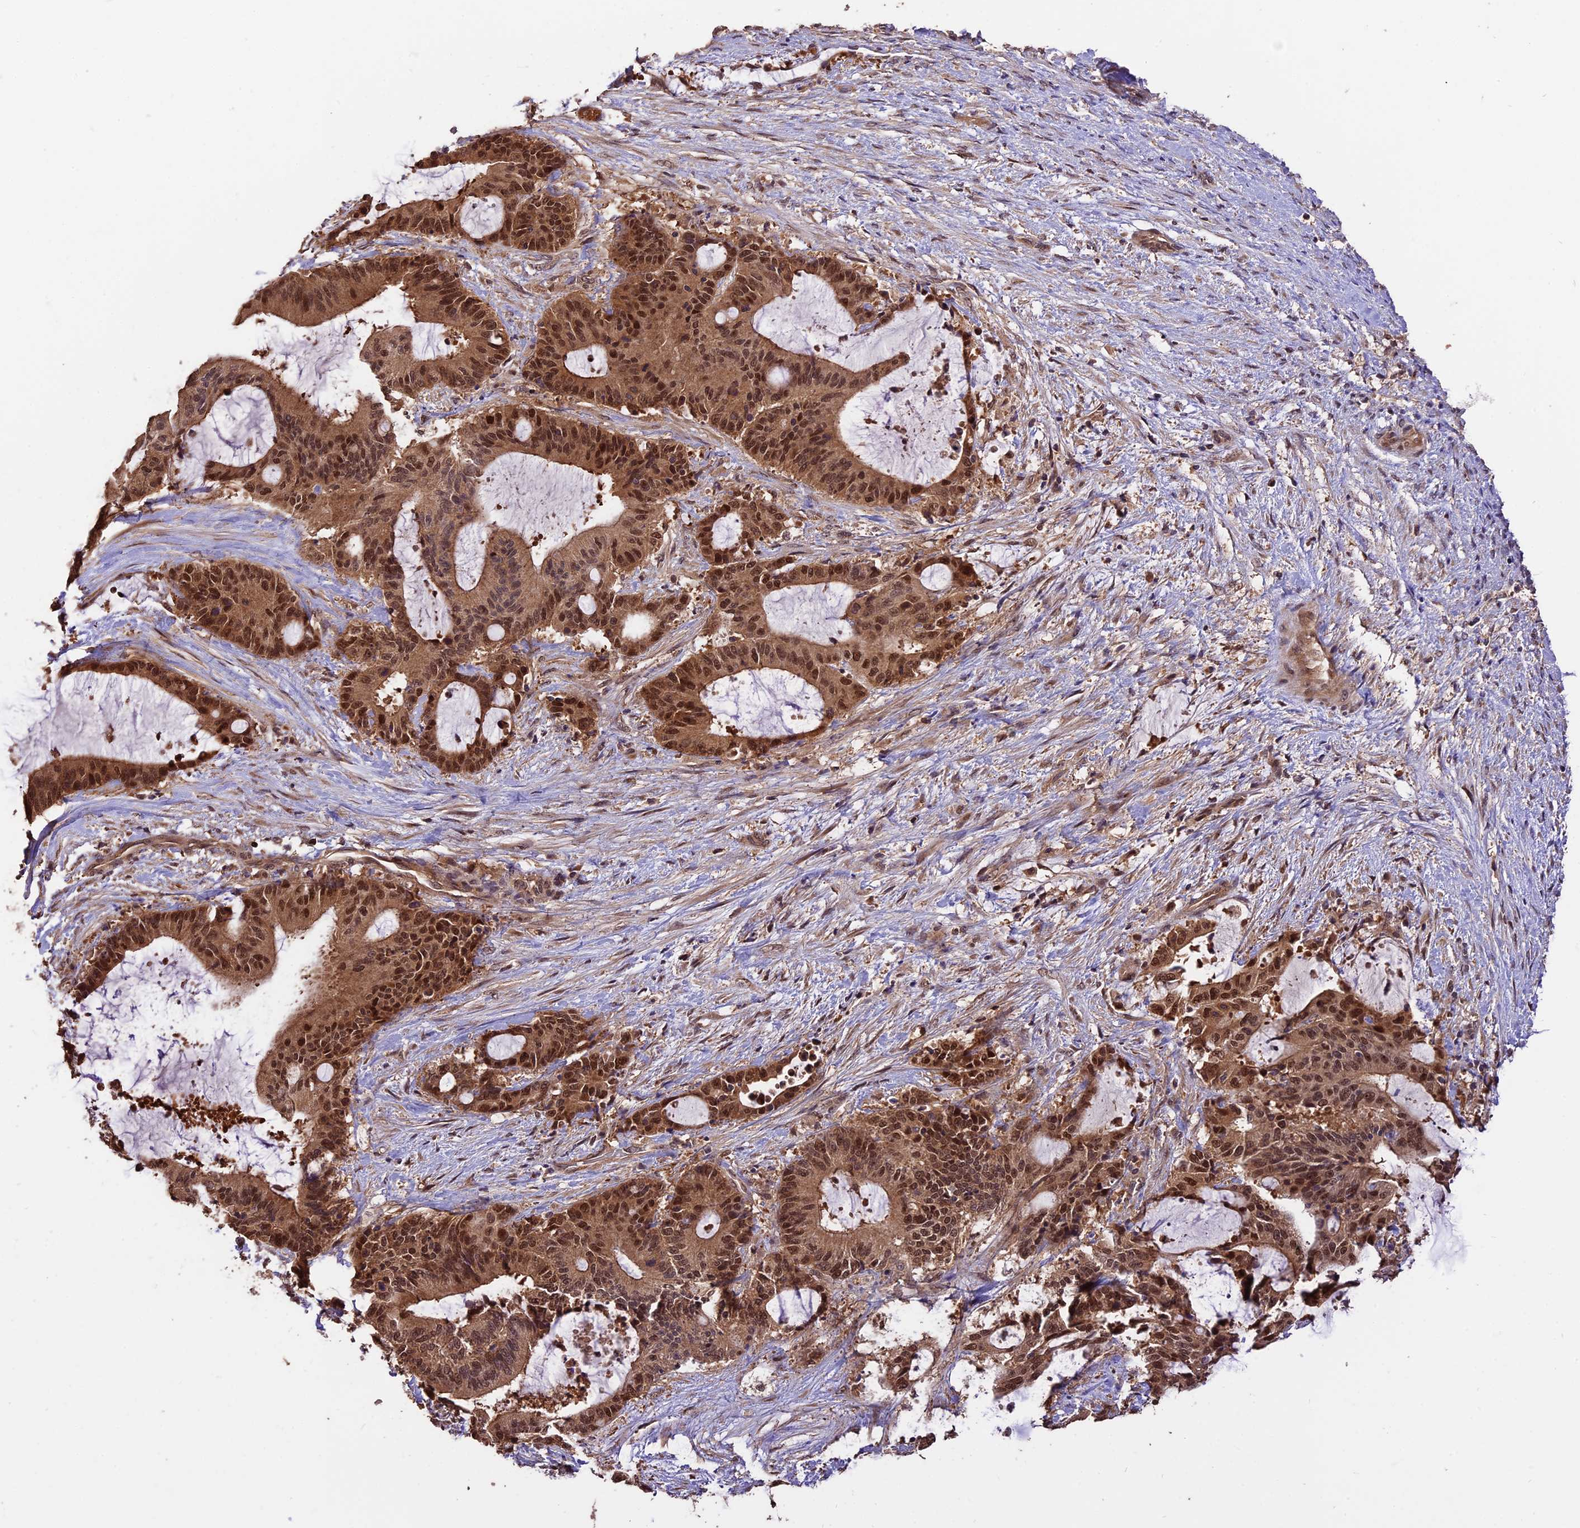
{"staining": {"intensity": "strong", "quantity": ">75%", "location": "nuclear"}, "tissue": "liver cancer", "cell_type": "Tumor cells", "image_type": "cancer", "snomed": [{"axis": "morphology", "description": "Normal tissue, NOS"}, {"axis": "morphology", "description": "Cholangiocarcinoma"}, {"axis": "topography", "description": "Liver"}, {"axis": "topography", "description": "Peripheral nerve tissue"}], "caption": "Human liver cholangiocarcinoma stained with a brown dye shows strong nuclear positive expression in approximately >75% of tumor cells.", "gene": "TRMT1", "patient": {"sex": "female", "age": 73}}